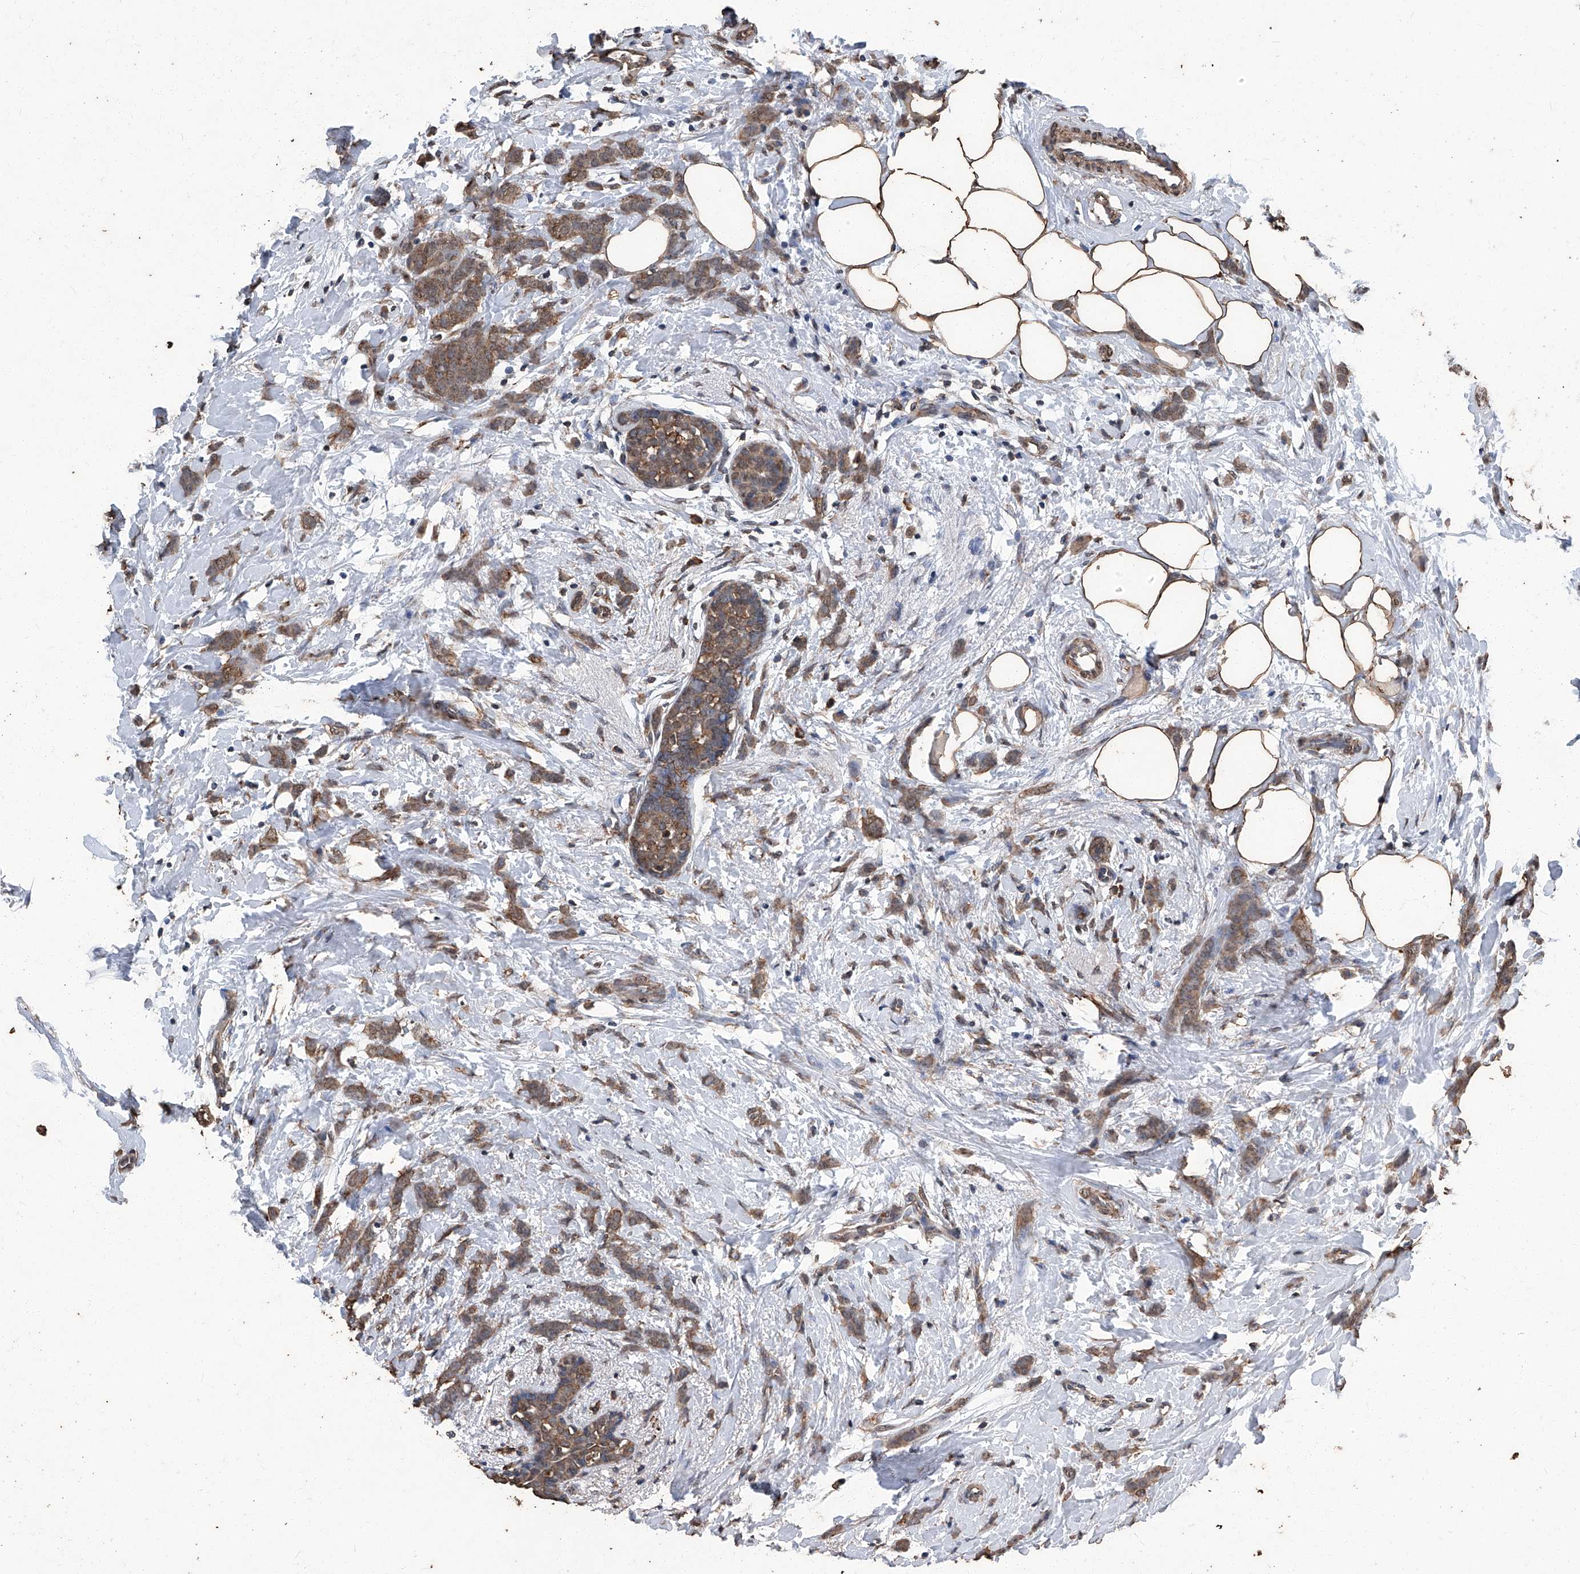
{"staining": {"intensity": "moderate", "quantity": ">75%", "location": "cytoplasmic/membranous"}, "tissue": "breast cancer", "cell_type": "Tumor cells", "image_type": "cancer", "snomed": [{"axis": "morphology", "description": "Lobular carcinoma, in situ"}, {"axis": "morphology", "description": "Lobular carcinoma"}, {"axis": "topography", "description": "Breast"}], "caption": "About >75% of tumor cells in human breast lobular carcinoma exhibit moderate cytoplasmic/membranous protein positivity as visualized by brown immunohistochemical staining.", "gene": "STARD7", "patient": {"sex": "female", "age": 41}}